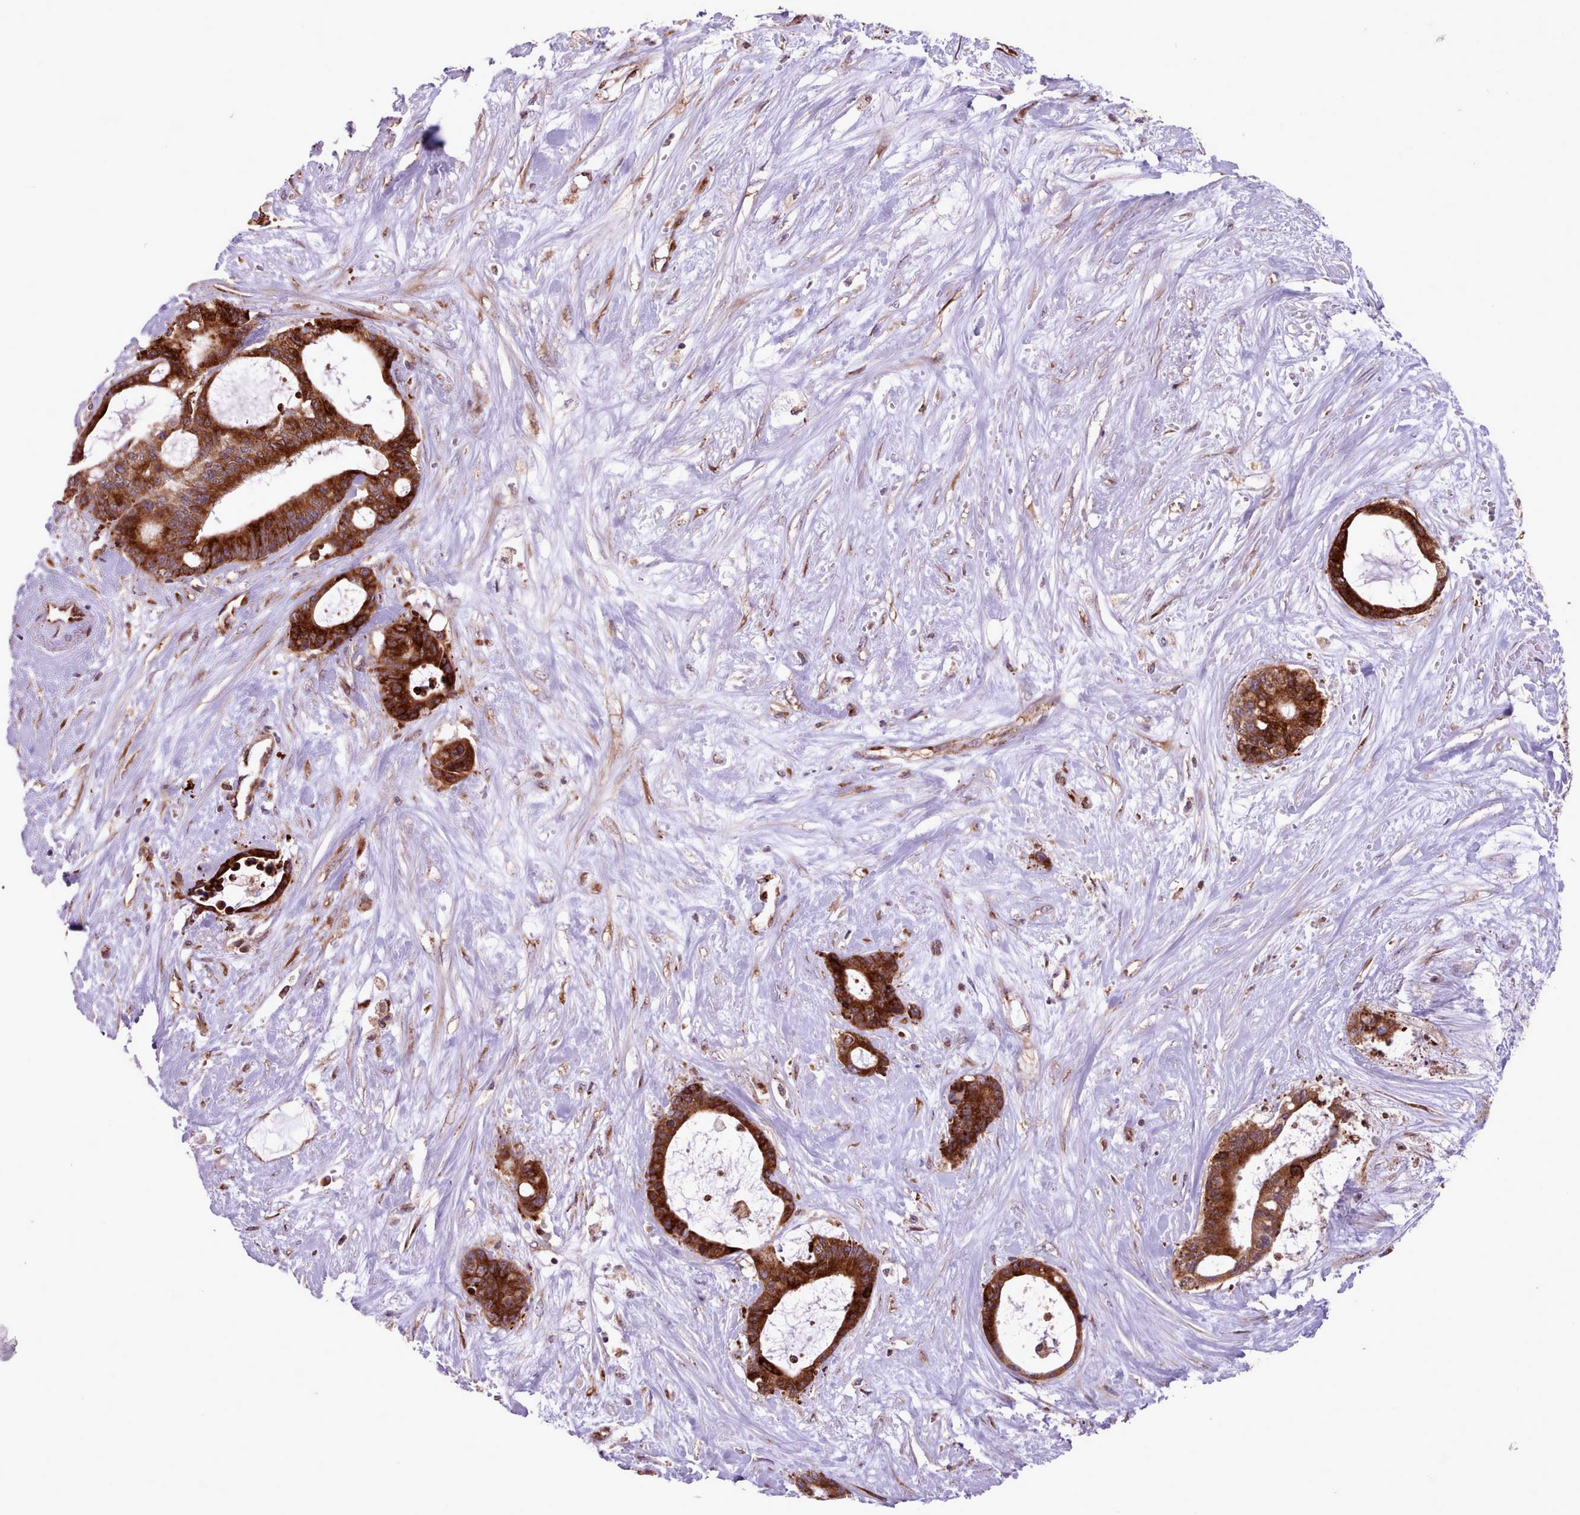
{"staining": {"intensity": "strong", "quantity": ">75%", "location": "cytoplasmic/membranous"}, "tissue": "liver cancer", "cell_type": "Tumor cells", "image_type": "cancer", "snomed": [{"axis": "morphology", "description": "Normal tissue, NOS"}, {"axis": "morphology", "description": "Cholangiocarcinoma"}, {"axis": "topography", "description": "Liver"}, {"axis": "topography", "description": "Peripheral nerve tissue"}], "caption": "Strong cytoplasmic/membranous protein expression is appreciated in approximately >75% of tumor cells in liver cancer (cholangiocarcinoma).", "gene": "TTLL3", "patient": {"sex": "female", "age": 73}}